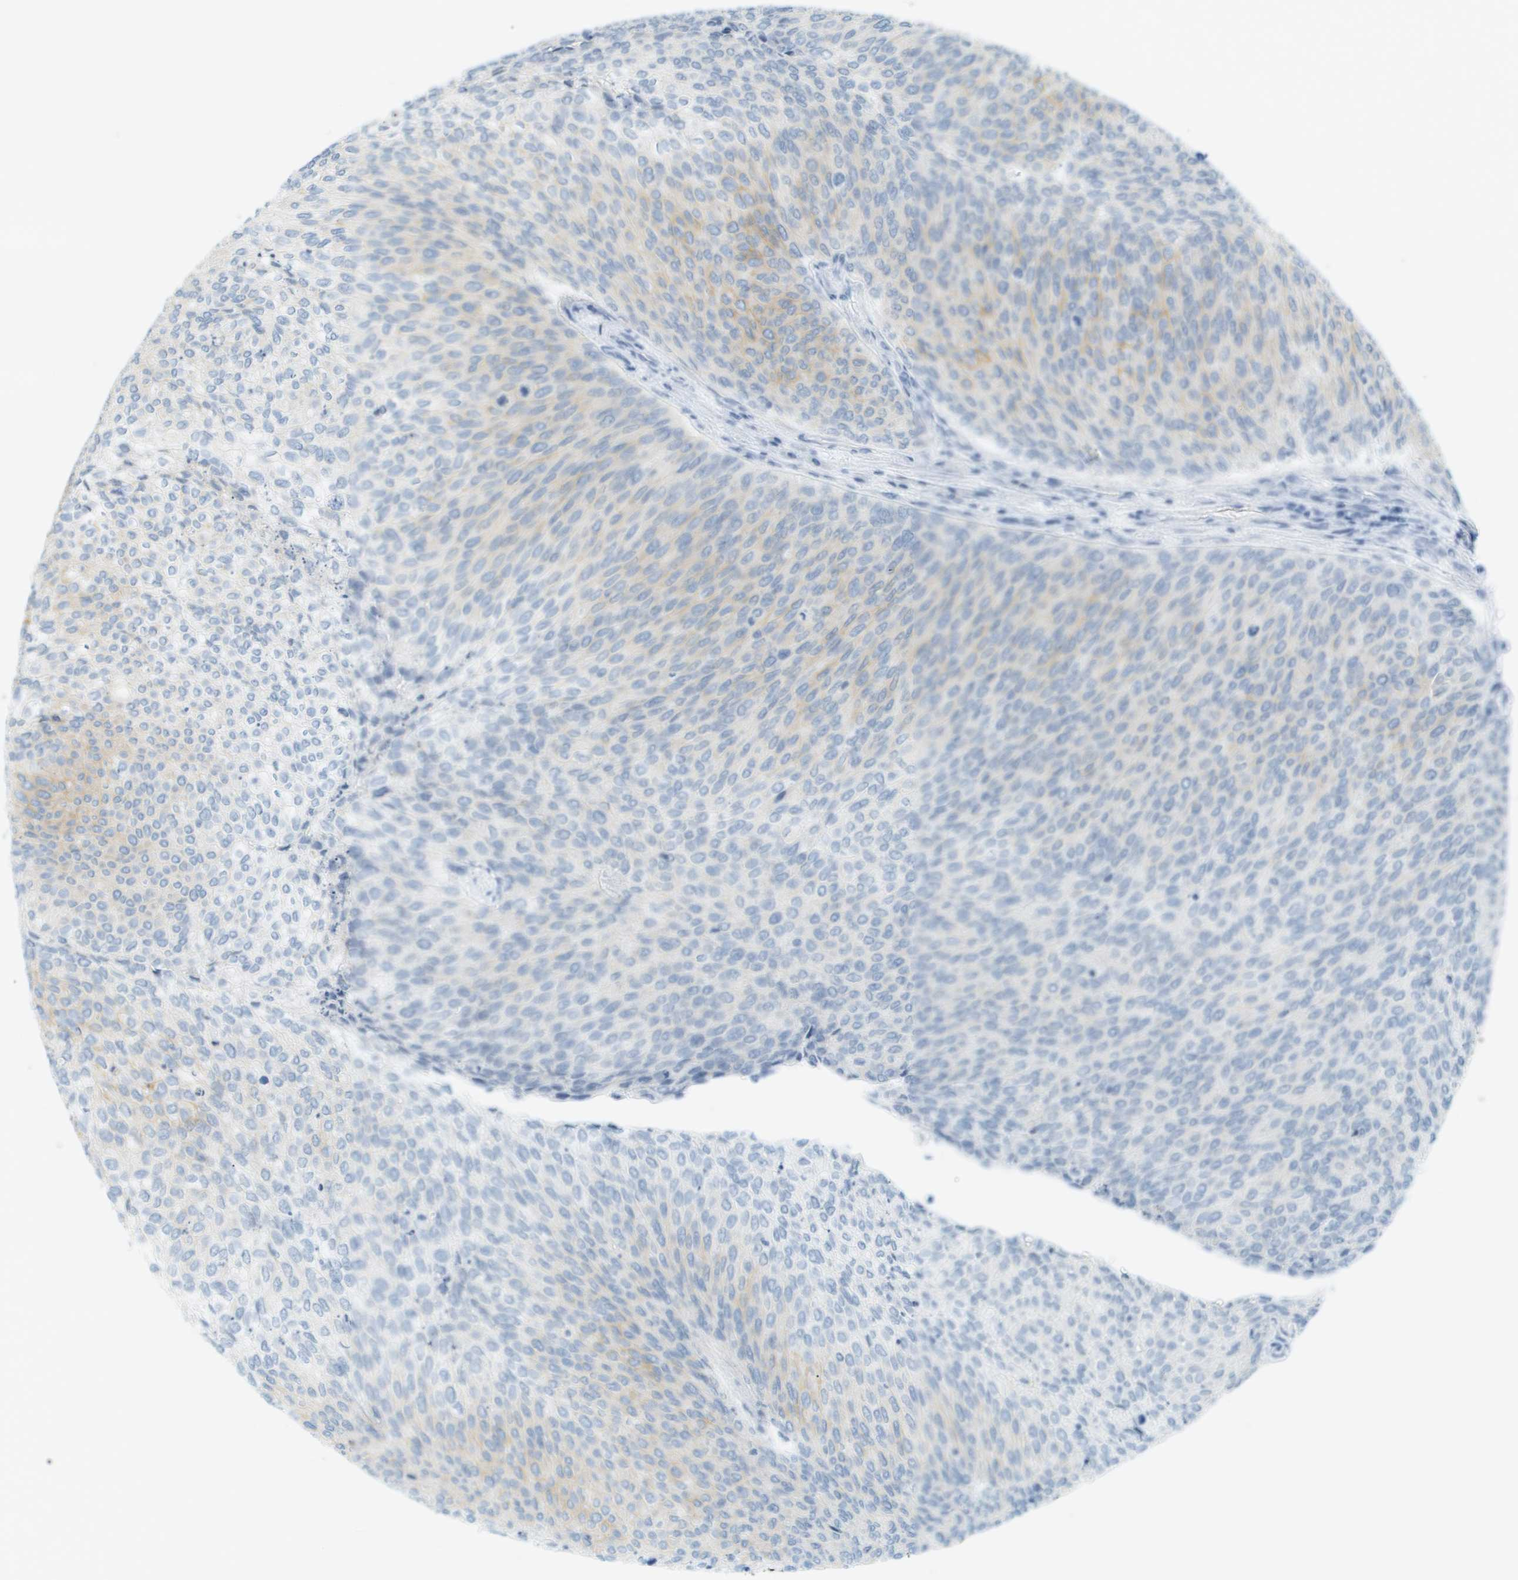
{"staining": {"intensity": "weak", "quantity": "<25%", "location": "cytoplasmic/membranous"}, "tissue": "urothelial cancer", "cell_type": "Tumor cells", "image_type": "cancer", "snomed": [{"axis": "morphology", "description": "Urothelial carcinoma, Low grade"}, {"axis": "topography", "description": "Urinary bladder"}], "caption": "Histopathology image shows no significant protein staining in tumor cells of urothelial carcinoma (low-grade).", "gene": "SMYD5", "patient": {"sex": "female", "age": 79}}